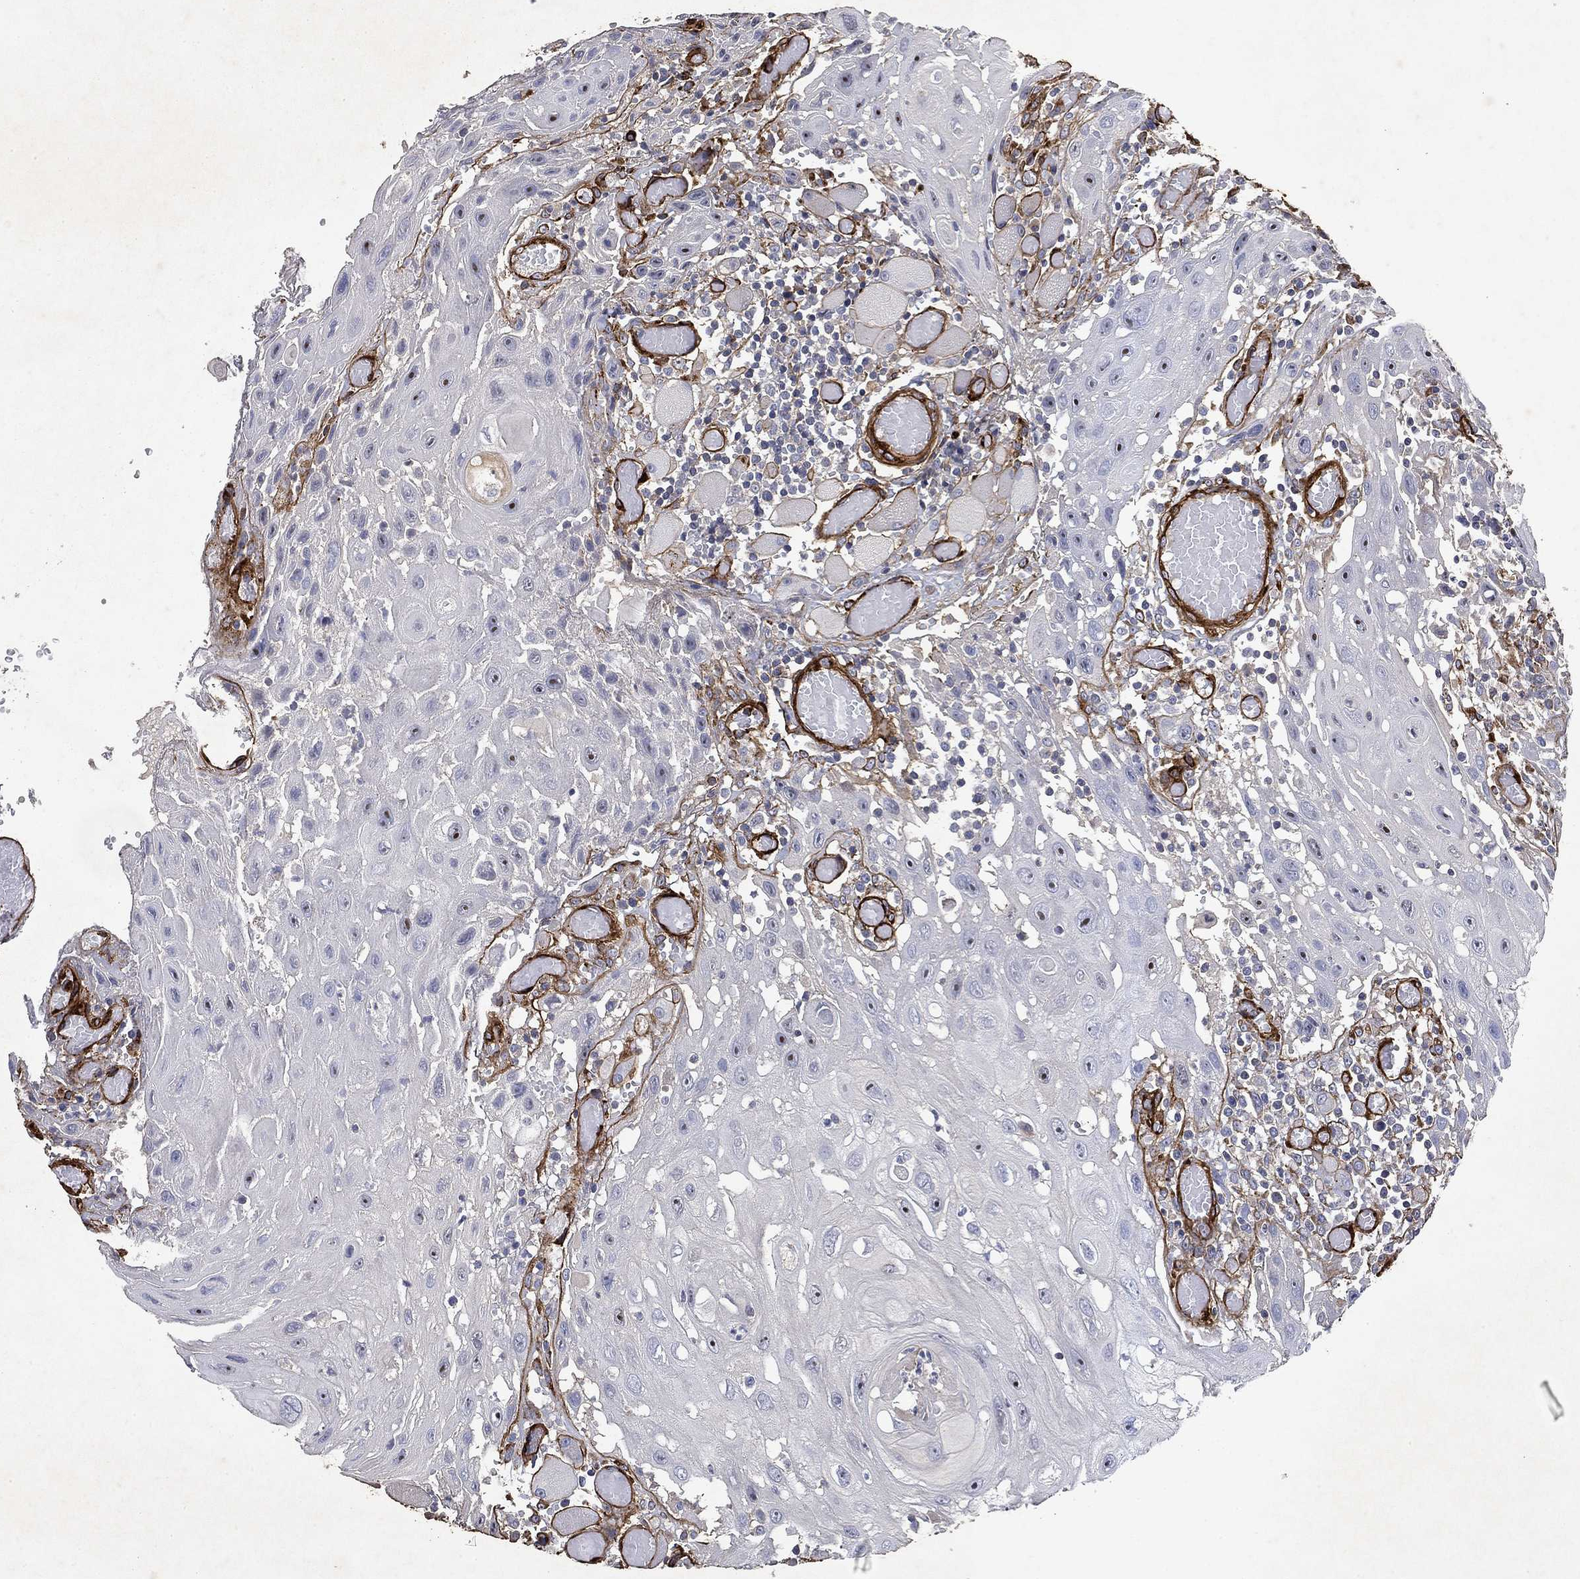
{"staining": {"intensity": "negative", "quantity": "none", "location": "none"}, "tissue": "head and neck cancer", "cell_type": "Tumor cells", "image_type": "cancer", "snomed": [{"axis": "morphology", "description": "Normal tissue, NOS"}, {"axis": "morphology", "description": "Squamous cell carcinoma, NOS"}, {"axis": "topography", "description": "Oral tissue"}, {"axis": "topography", "description": "Head-Neck"}], "caption": "Tumor cells show no significant protein positivity in head and neck cancer (squamous cell carcinoma). The staining was performed using DAB to visualize the protein expression in brown, while the nuclei were stained in blue with hematoxylin (Magnification: 20x).", "gene": "COL4A2", "patient": {"sex": "male", "age": 71}}